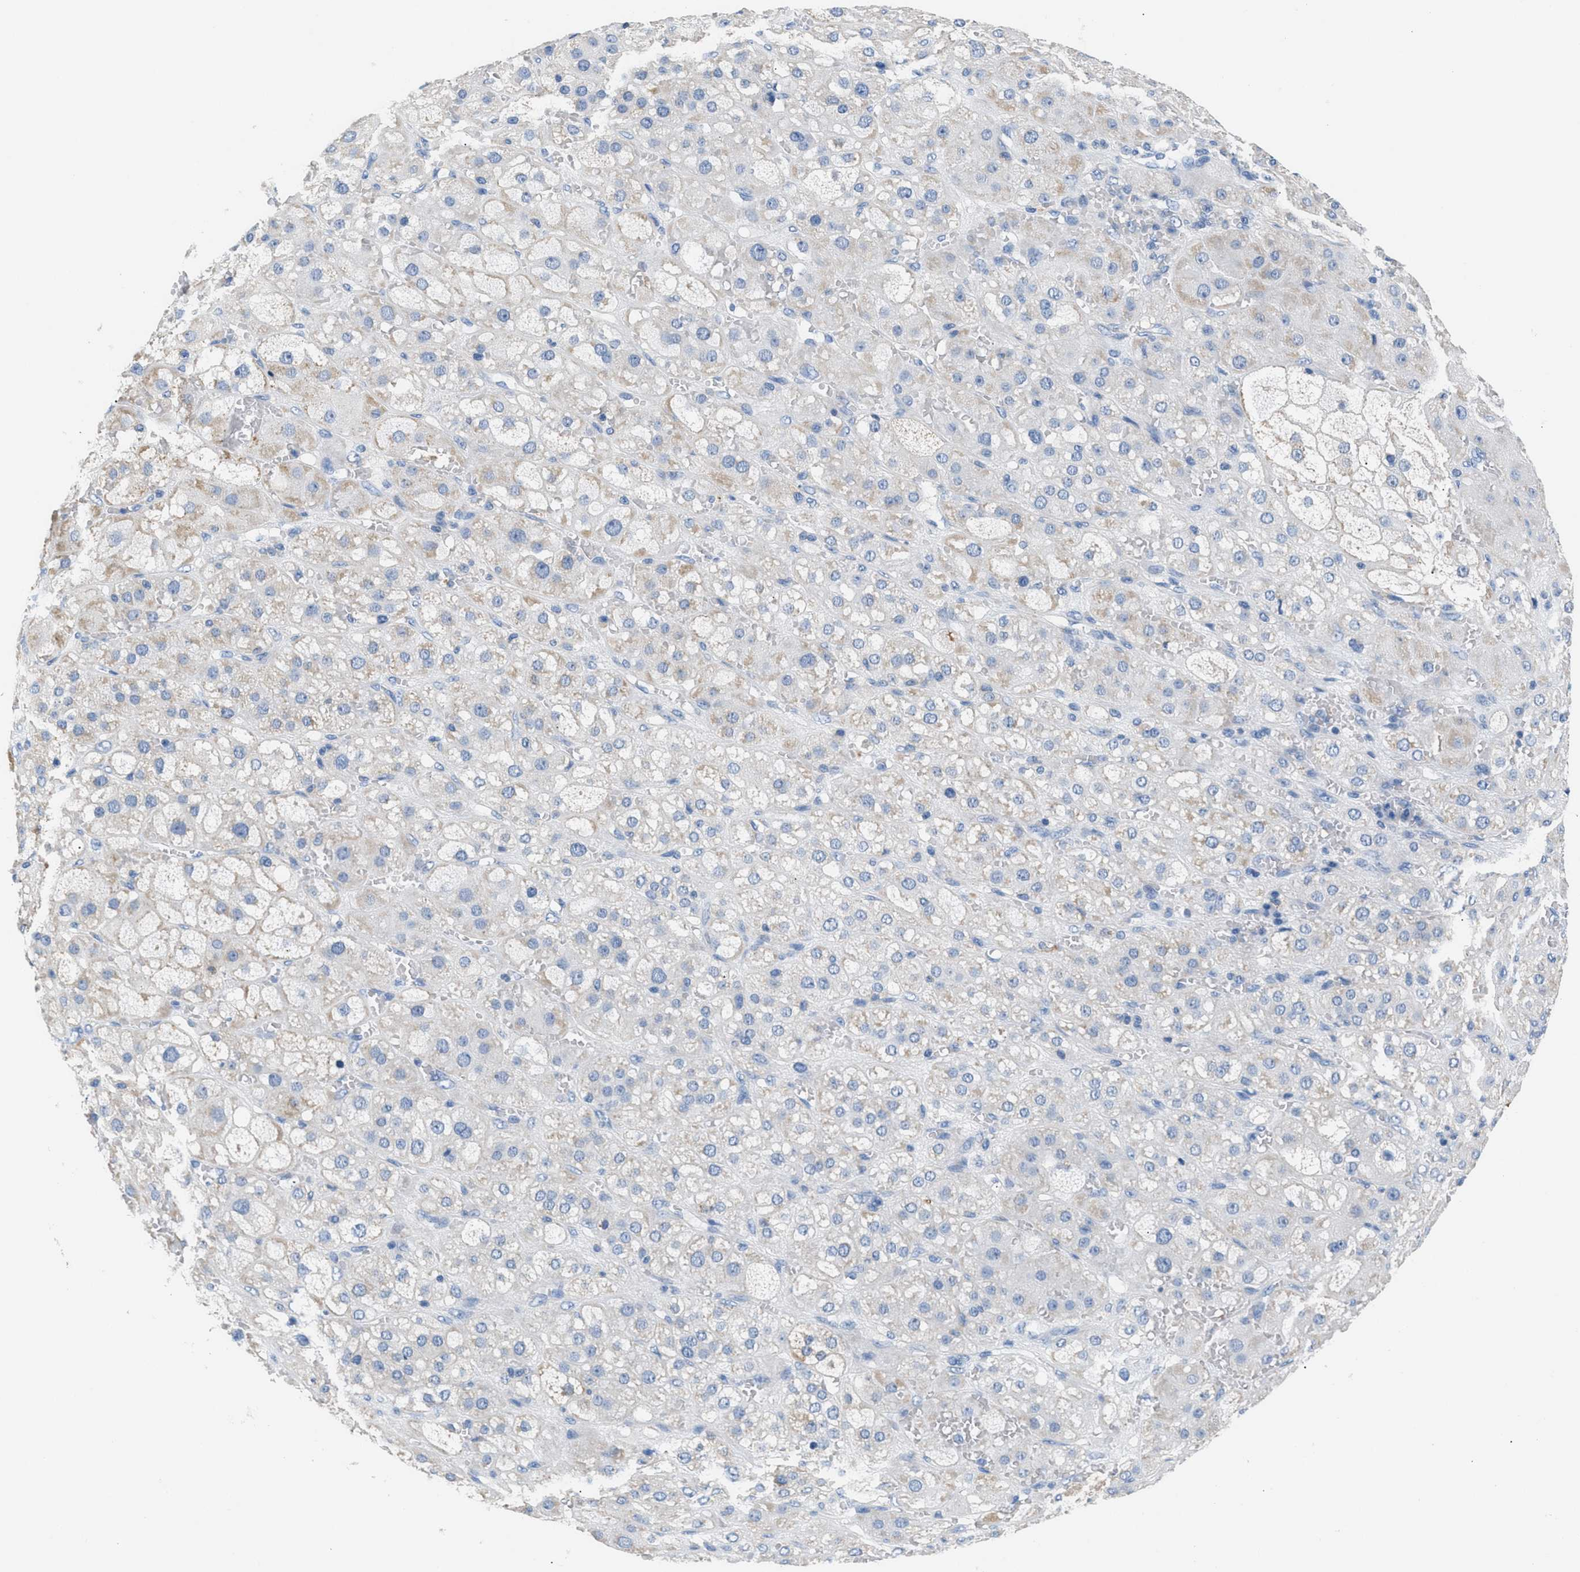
{"staining": {"intensity": "moderate", "quantity": "<25%", "location": "cytoplasmic/membranous"}, "tissue": "adrenal gland", "cell_type": "Glandular cells", "image_type": "normal", "snomed": [{"axis": "morphology", "description": "Normal tissue, NOS"}, {"axis": "topography", "description": "Adrenal gland"}], "caption": "An image of human adrenal gland stained for a protein shows moderate cytoplasmic/membranous brown staining in glandular cells. (DAB = brown stain, brightfield microscopy at high magnification).", "gene": "ILDR1", "patient": {"sex": "female", "age": 47}}